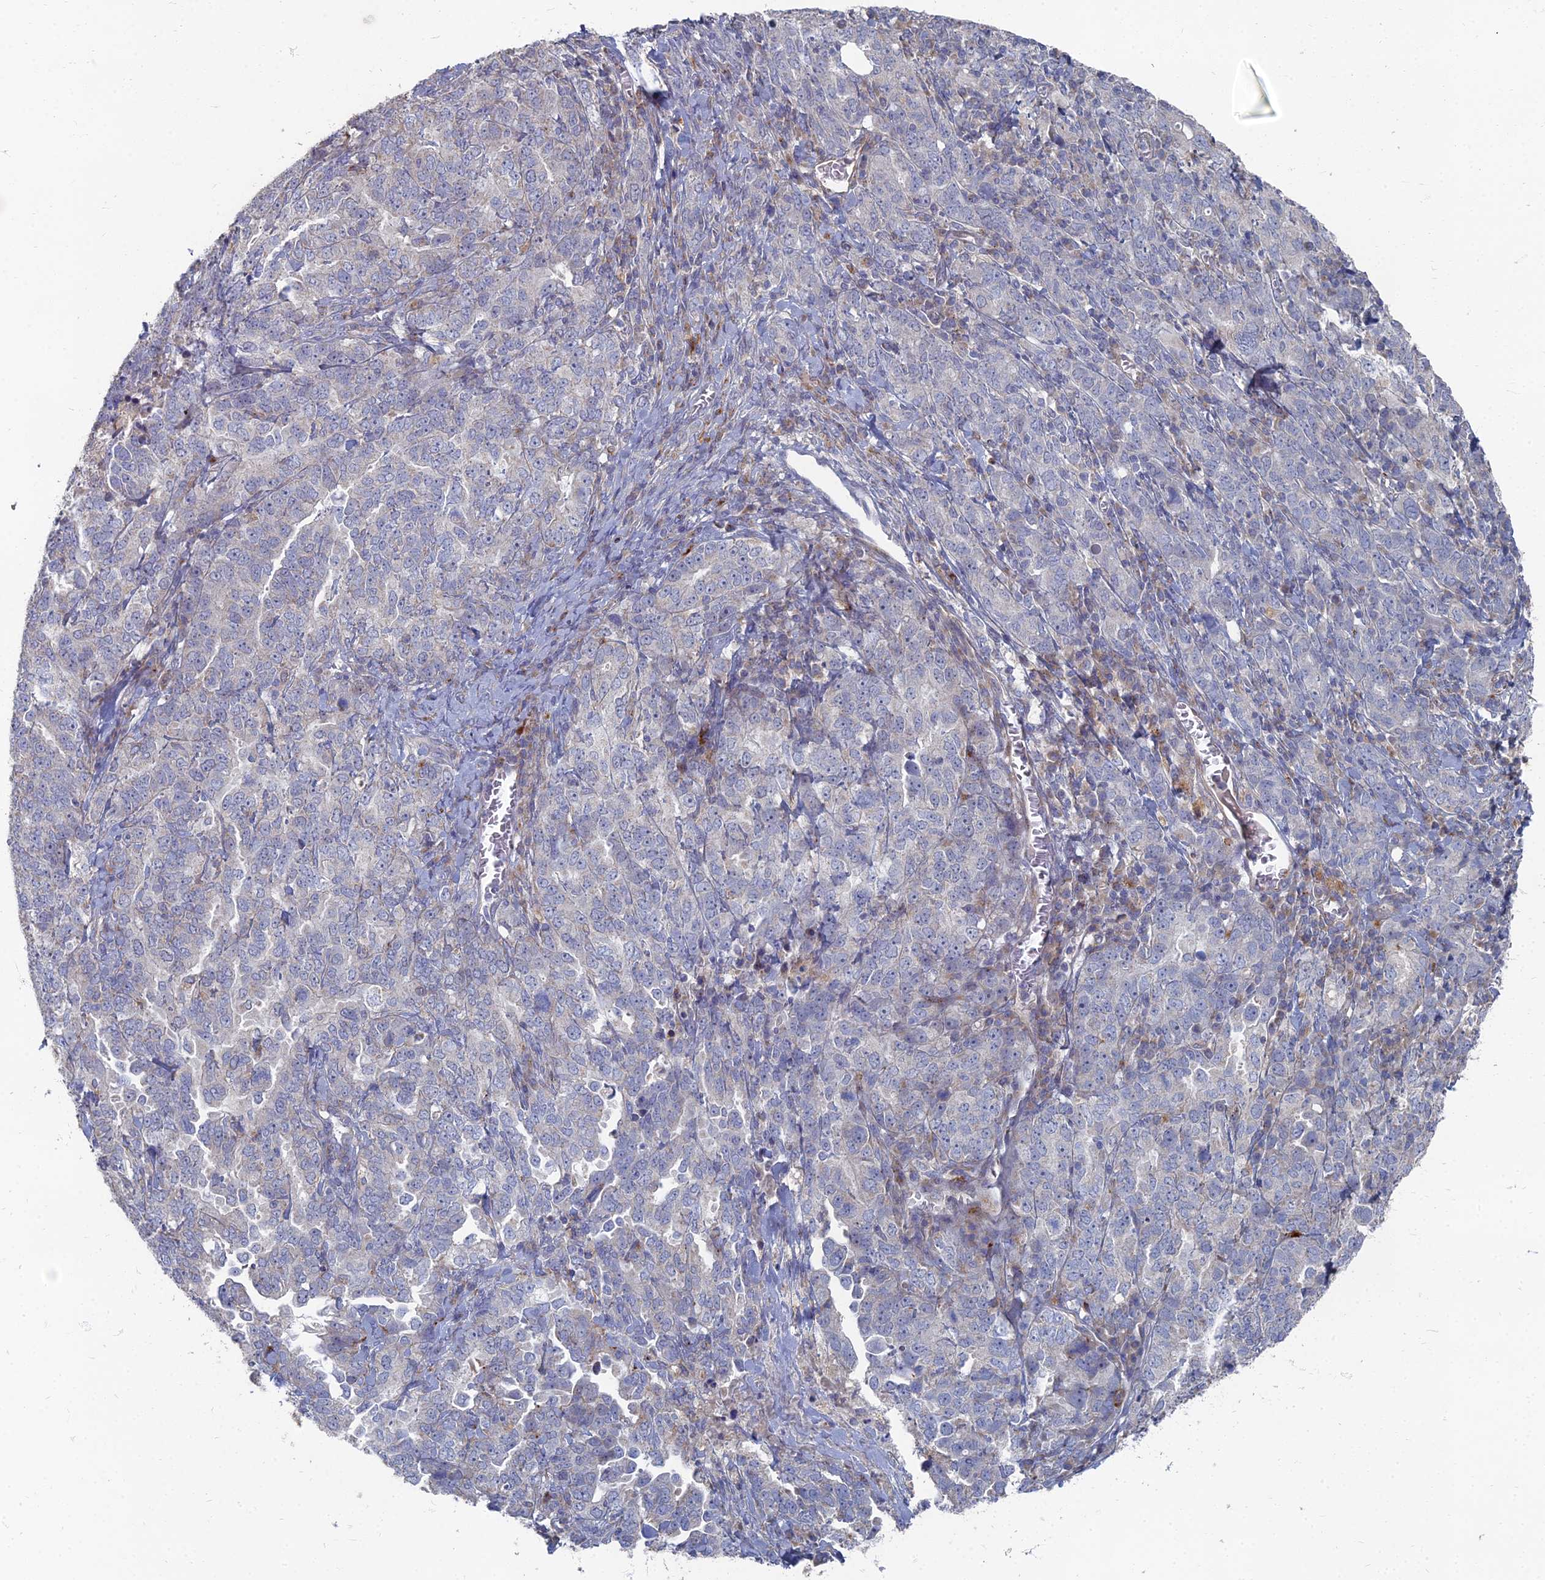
{"staining": {"intensity": "negative", "quantity": "none", "location": "none"}, "tissue": "ovarian cancer", "cell_type": "Tumor cells", "image_type": "cancer", "snomed": [{"axis": "morphology", "description": "Carcinoma, endometroid"}, {"axis": "topography", "description": "Ovary"}], "caption": "A photomicrograph of human ovarian cancer is negative for staining in tumor cells.", "gene": "TMEM128", "patient": {"sex": "female", "age": 62}}